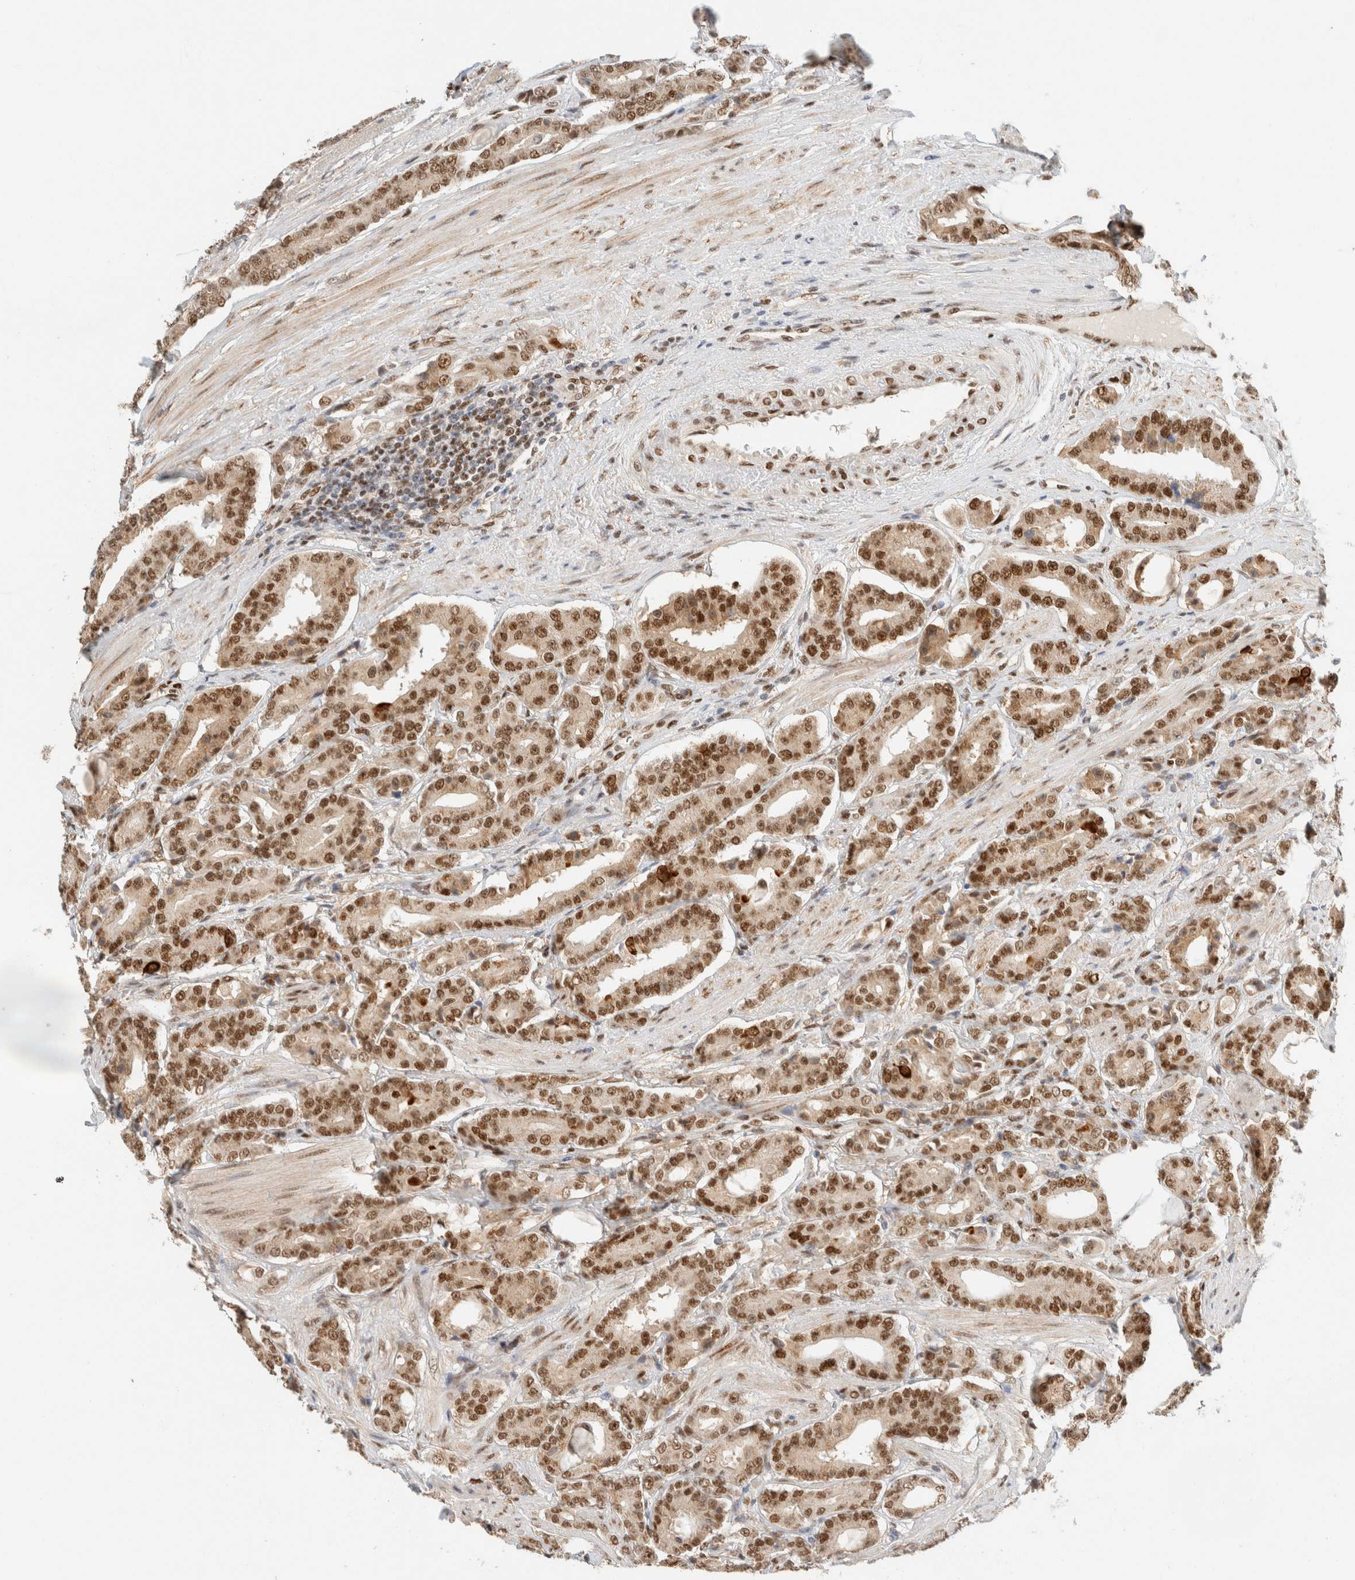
{"staining": {"intensity": "strong", "quantity": ">75%", "location": "nuclear"}, "tissue": "prostate cancer", "cell_type": "Tumor cells", "image_type": "cancer", "snomed": [{"axis": "morphology", "description": "Adenocarcinoma, High grade"}, {"axis": "topography", "description": "Prostate"}], "caption": "Prostate cancer (high-grade adenocarcinoma) stained with IHC exhibits strong nuclear expression in approximately >75% of tumor cells.", "gene": "ZNF768", "patient": {"sex": "male", "age": 71}}